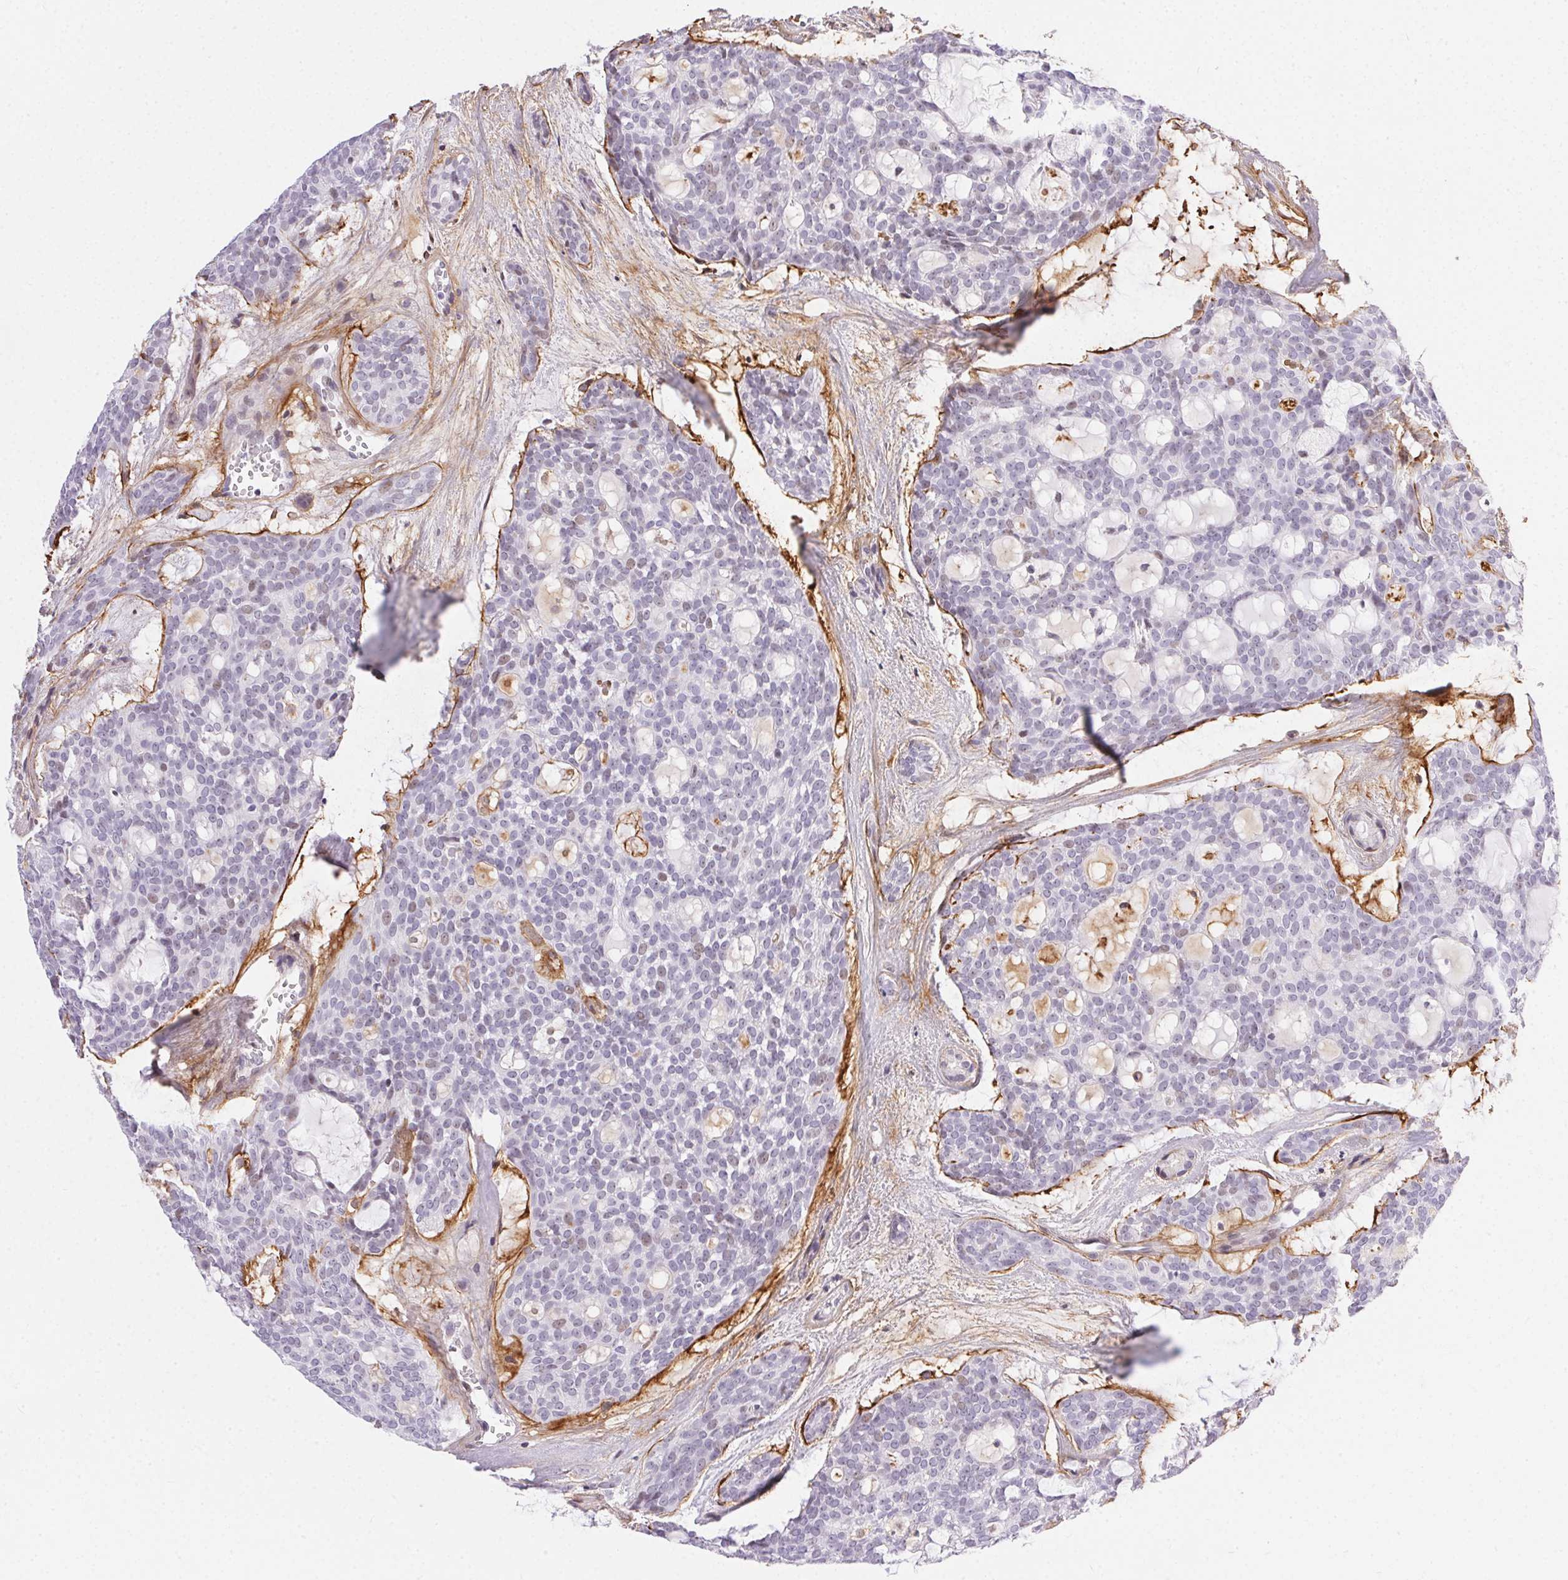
{"staining": {"intensity": "weak", "quantity": "<25%", "location": "nuclear"}, "tissue": "head and neck cancer", "cell_type": "Tumor cells", "image_type": "cancer", "snomed": [{"axis": "morphology", "description": "Adenocarcinoma, NOS"}, {"axis": "topography", "description": "Head-Neck"}], "caption": "An immunohistochemistry micrograph of head and neck cancer is shown. There is no staining in tumor cells of head and neck cancer.", "gene": "PDZD2", "patient": {"sex": "male", "age": 66}}